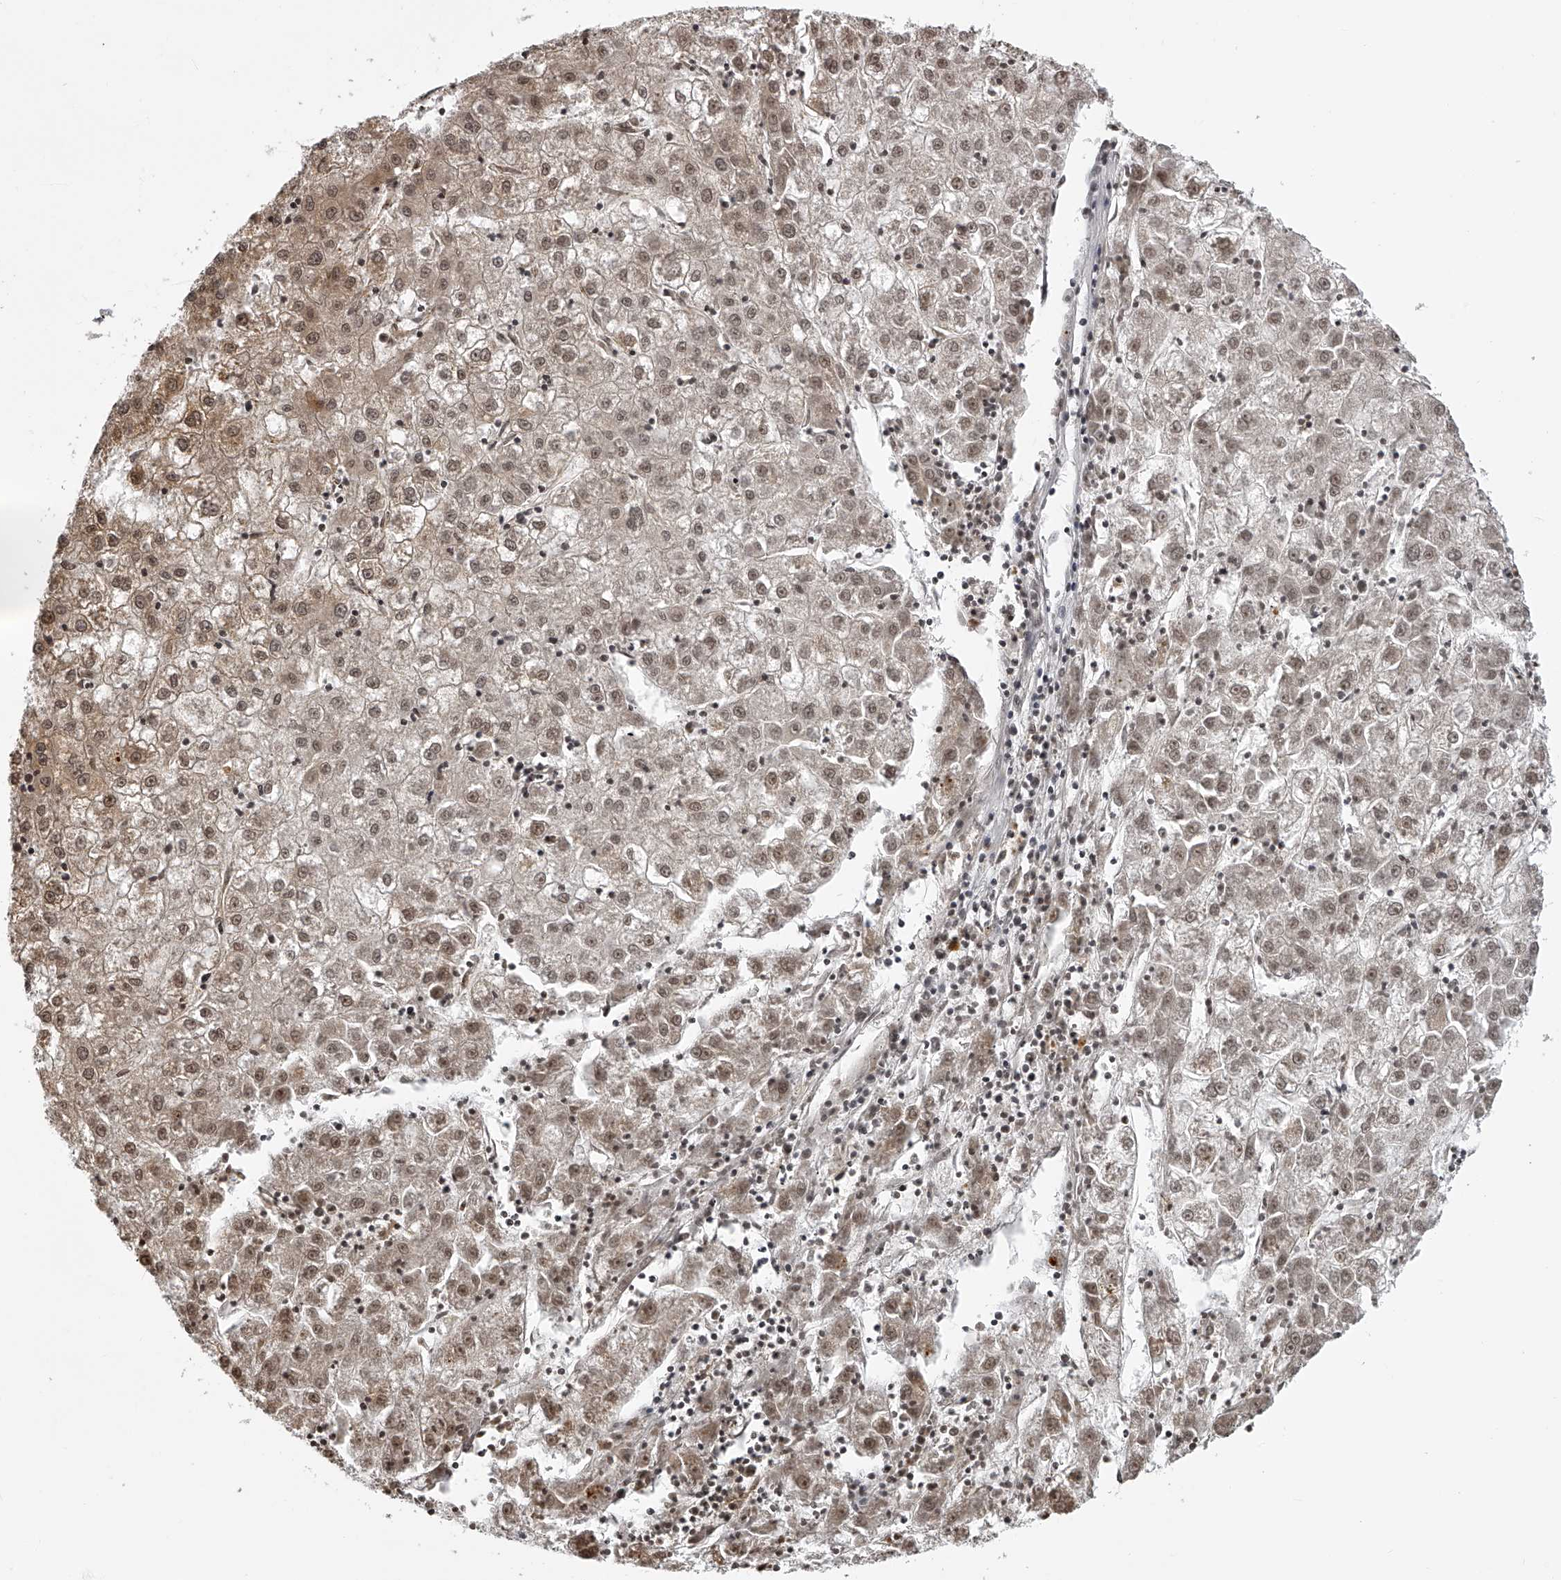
{"staining": {"intensity": "moderate", "quantity": ">75%", "location": "nuclear"}, "tissue": "liver cancer", "cell_type": "Tumor cells", "image_type": "cancer", "snomed": [{"axis": "morphology", "description": "Carcinoma, Hepatocellular, NOS"}, {"axis": "topography", "description": "Liver"}], "caption": "Immunohistochemistry (IHC) micrograph of neoplastic tissue: human liver hepatocellular carcinoma stained using immunohistochemistry demonstrates medium levels of moderate protein expression localized specifically in the nuclear of tumor cells, appearing as a nuclear brown color.", "gene": "ODF2L", "patient": {"sex": "male", "age": 72}}